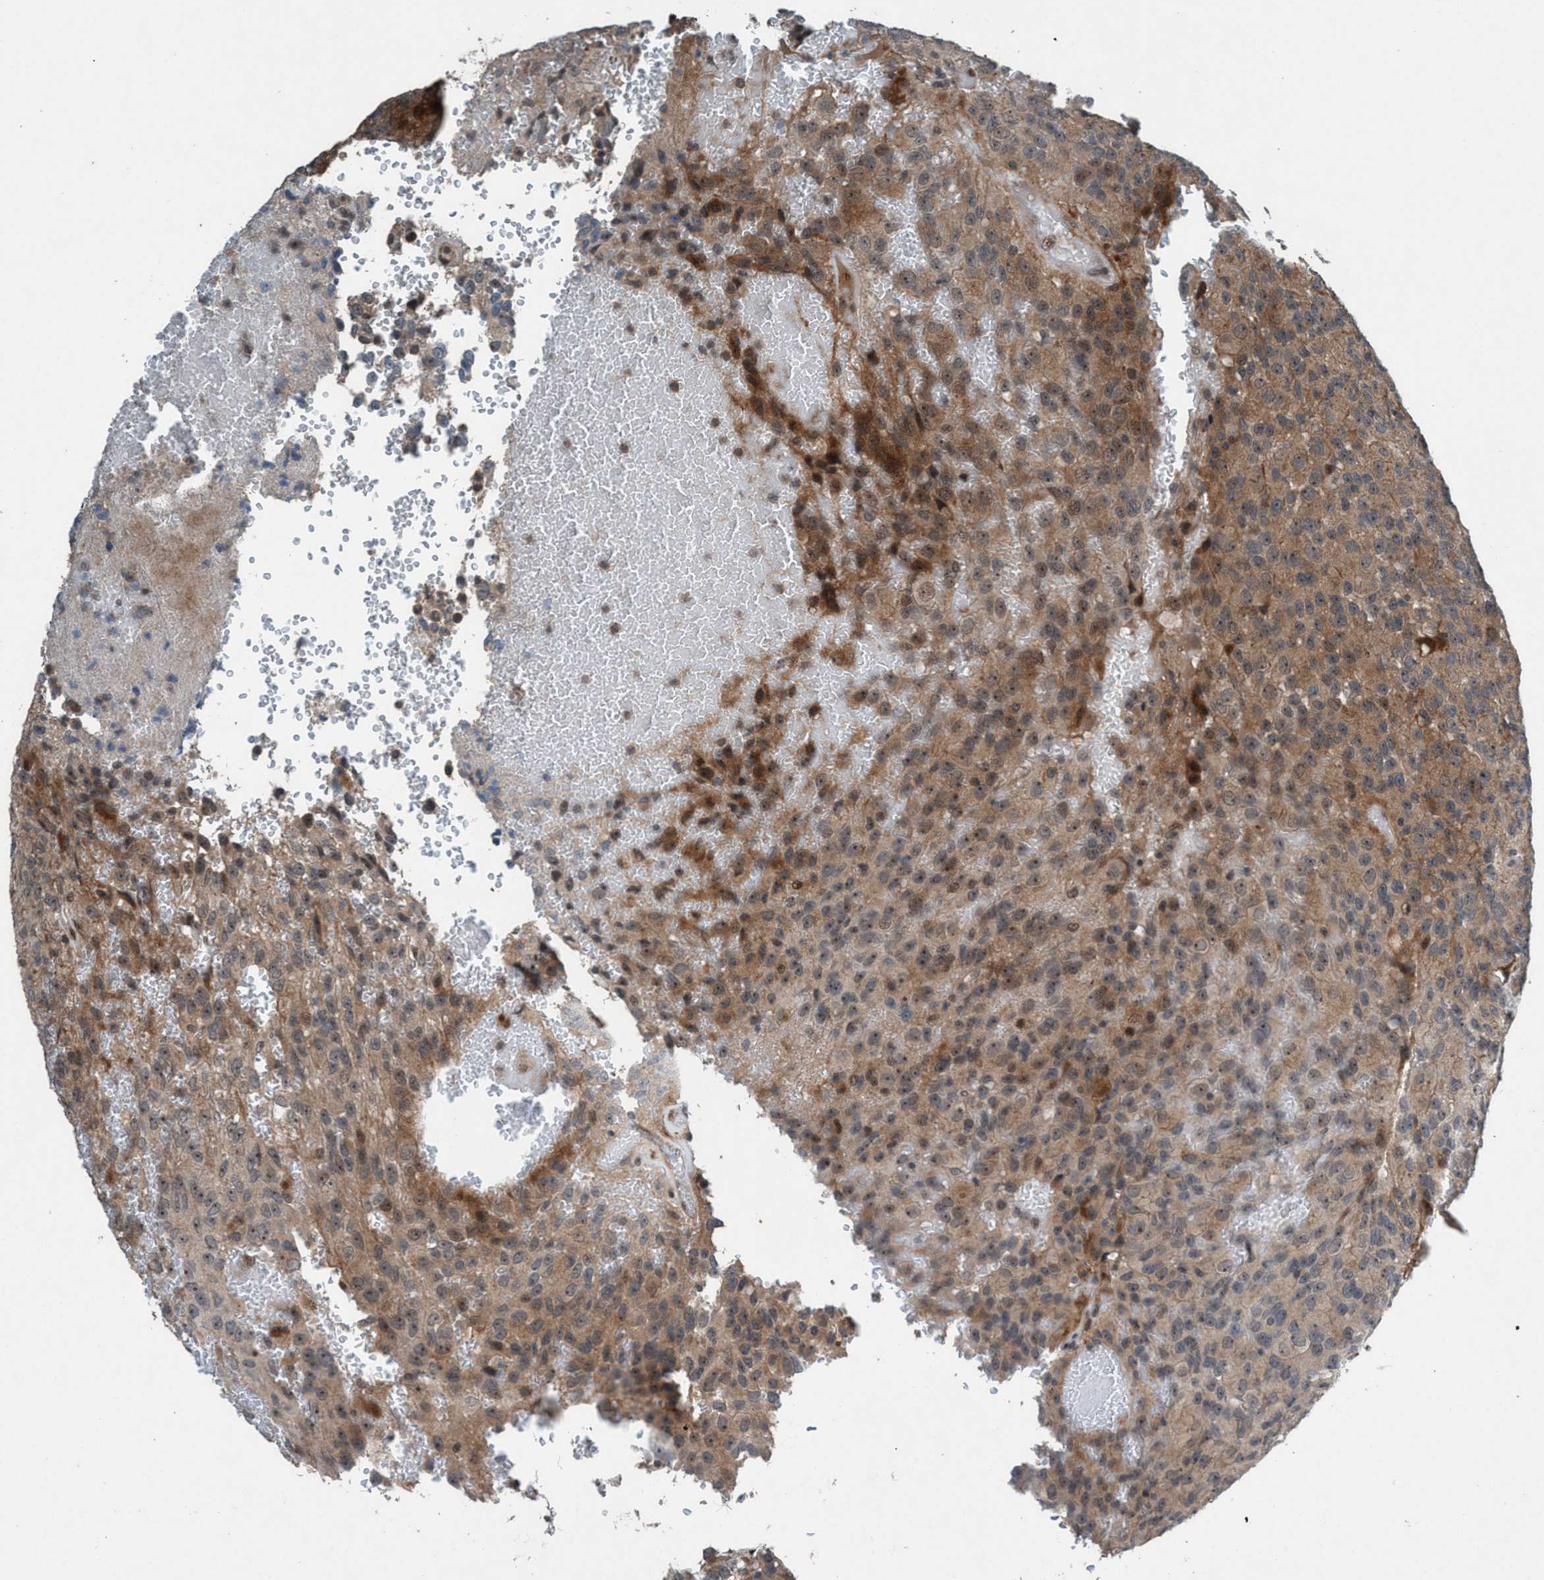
{"staining": {"intensity": "moderate", "quantity": ">75%", "location": "cytoplasmic/membranous,nuclear"}, "tissue": "glioma", "cell_type": "Tumor cells", "image_type": "cancer", "snomed": [{"axis": "morphology", "description": "Glioma, malignant, High grade"}, {"axis": "topography", "description": "Brain"}], "caption": "Protein staining of malignant glioma (high-grade) tissue exhibits moderate cytoplasmic/membranous and nuclear staining in approximately >75% of tumor cells.", "gene": "NISCH", "patient": {"sex": "male", "age": 32}}